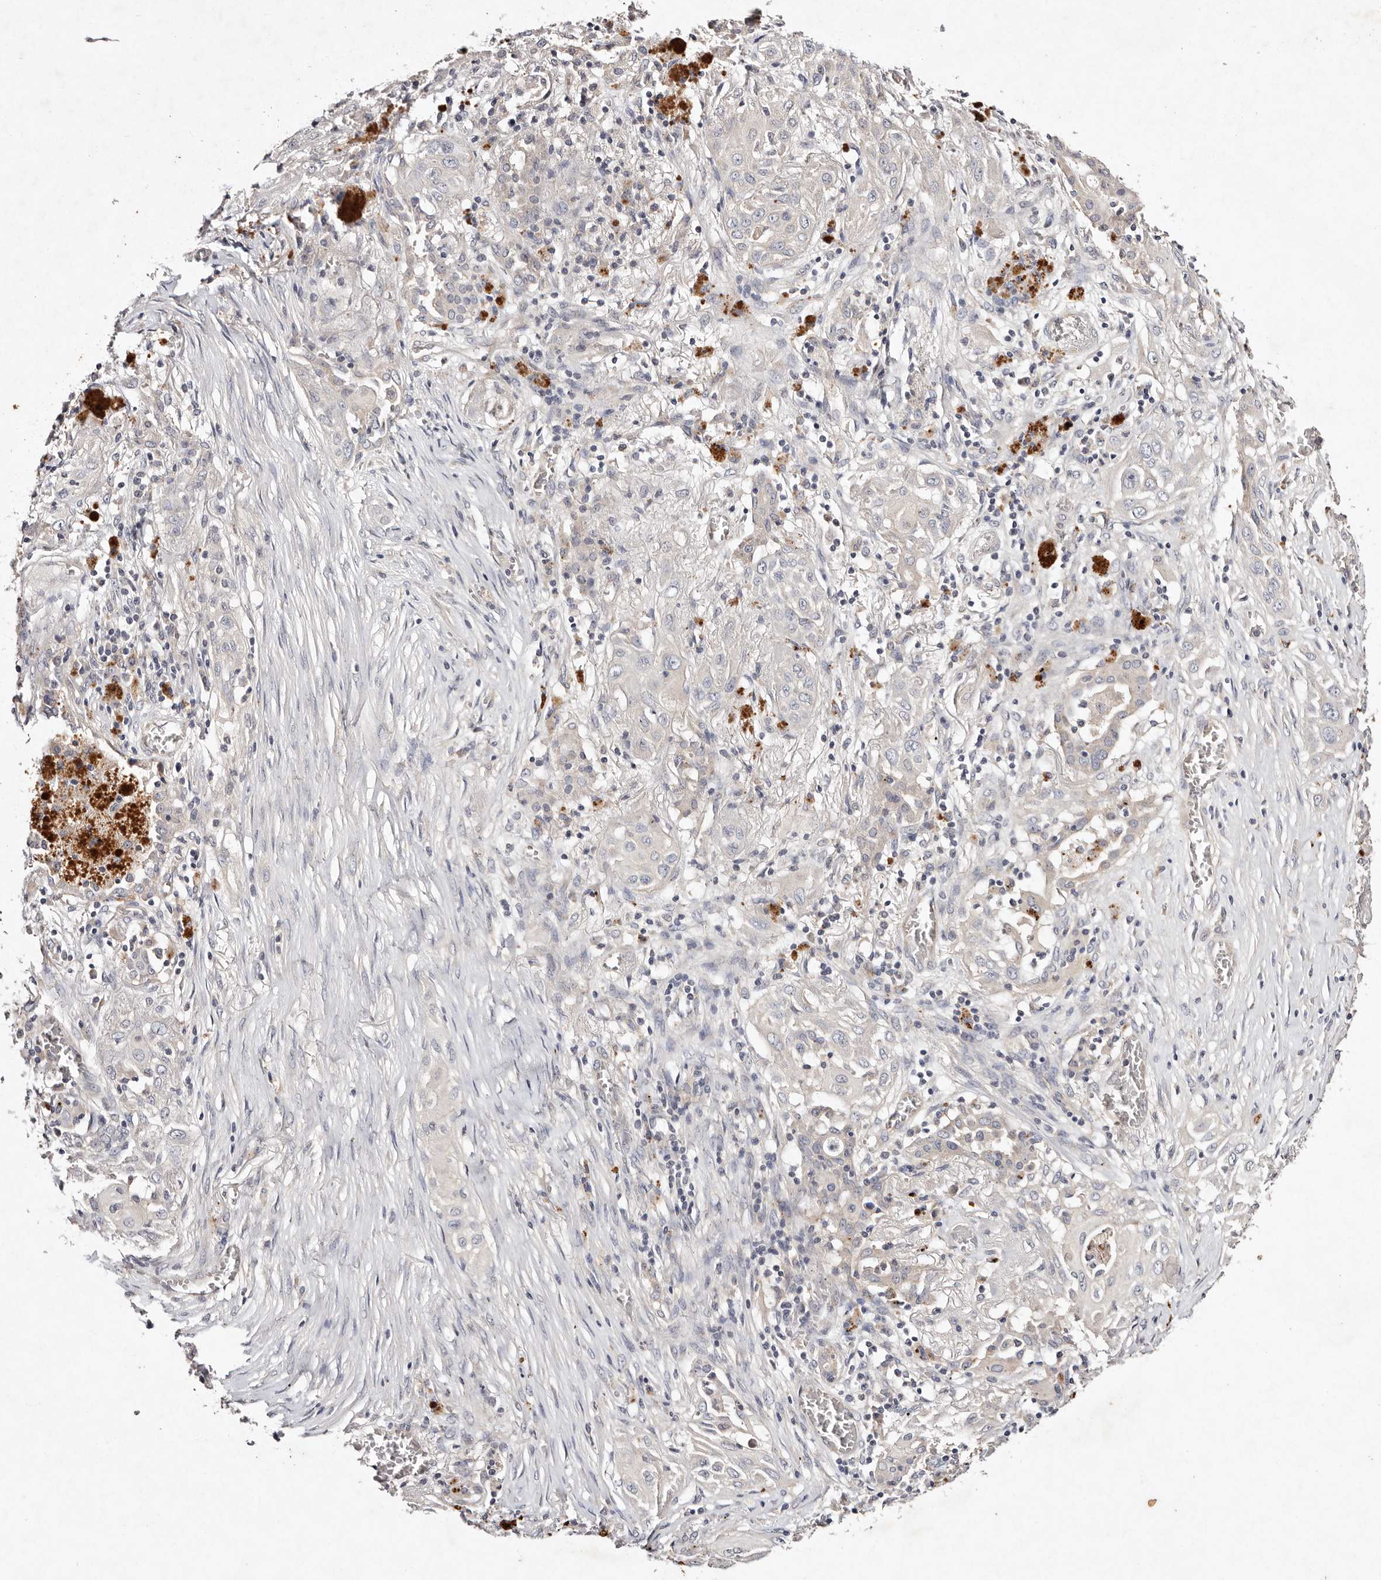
{"staining": {"intensity": "negative", "quantity": "none", "location": "none"}, "tissue": "lung cancer", "cell_type": "Tumor cells", "image_type": "cancer", "snomed": [{"axis": "morphology", "description": "Squamous cell carcinoma, NOS"}, {"axis": "topography", "description": "Lung"}], "caption": "Tumor cells are negative for protein expression in human lung cancer (squamous cell carcinoma).", "gene": "TSC2", "patient": {"sex": "female", "age": 47}}